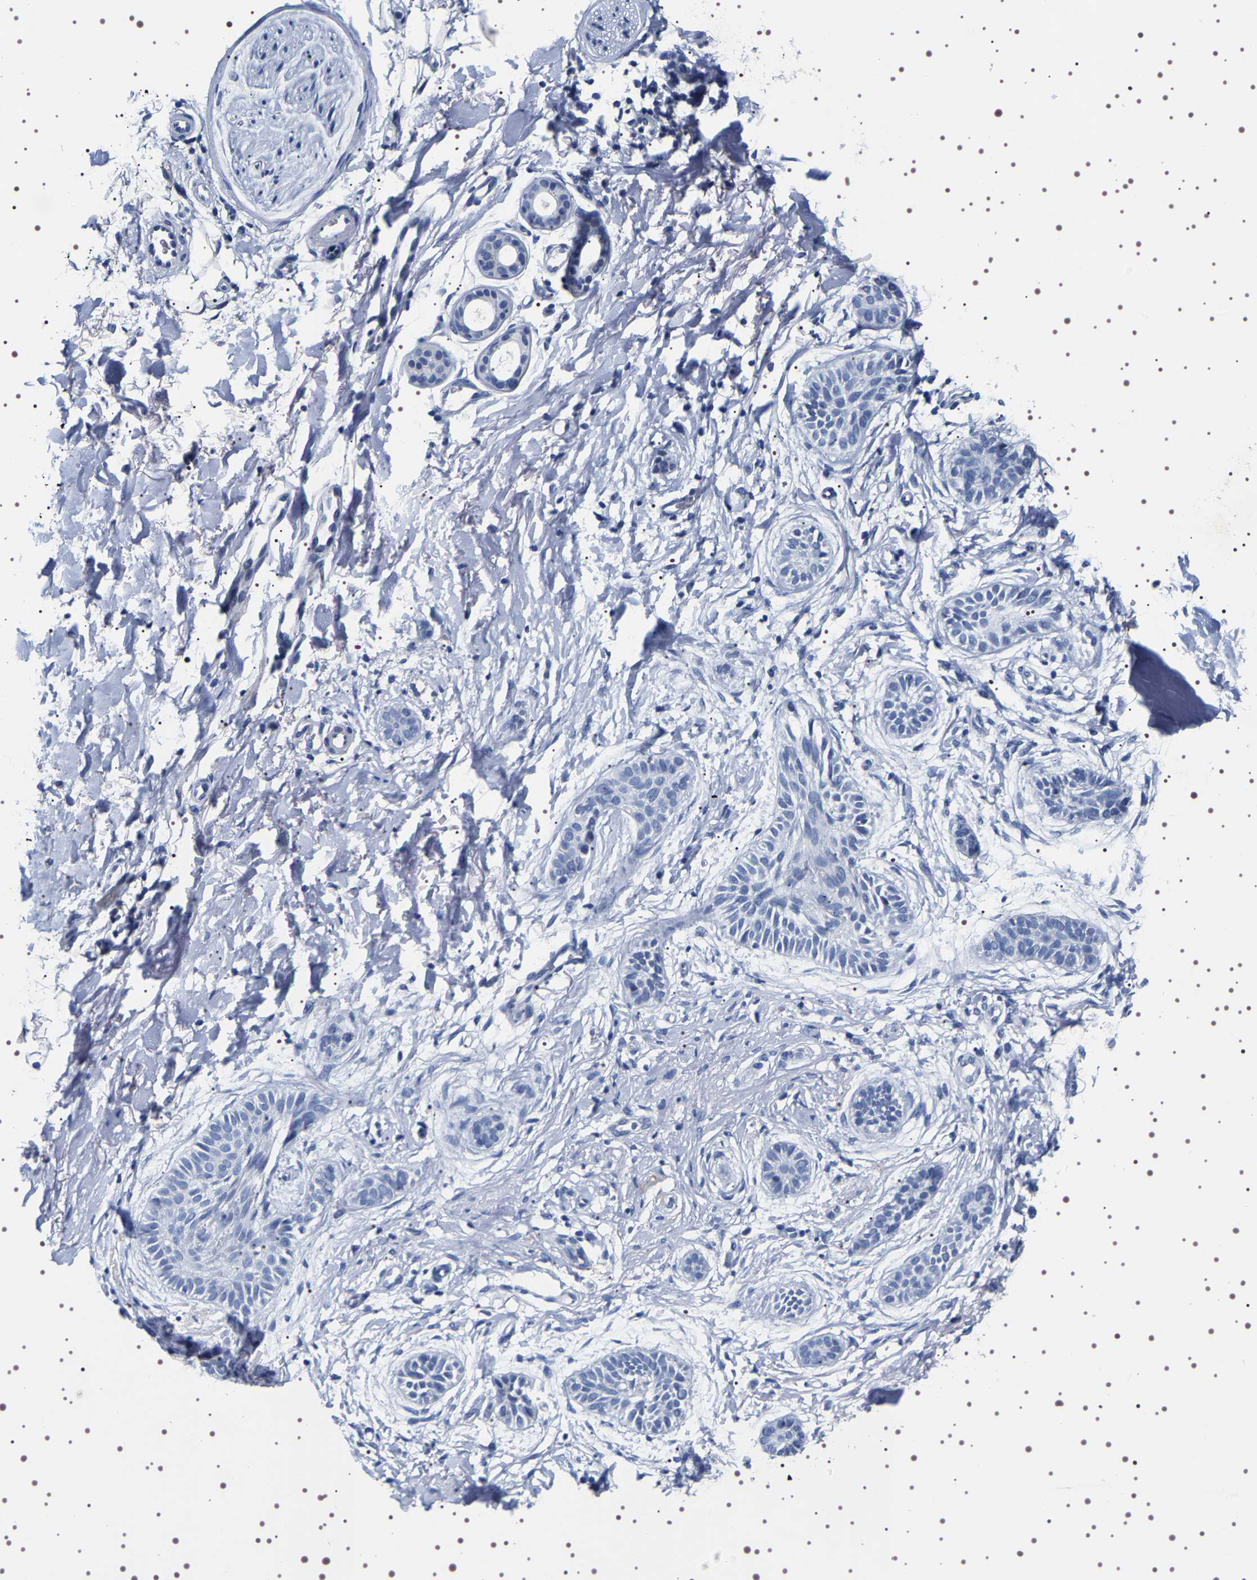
{"staining": {"intensity": "negative", "quantity": "none", "location": "none"}, "tissue": "skin cancer", "cell_type": "Tumor cells", "image_type": "cancer", "snomed": [{"axis": "morphology", "description": "Normal tissue, NOS"}, {"axis": "morphology", "description": "Basal cell carcinoma"}, {"axis": "topography", "description": "Skin"}], "caption": "Photomicrograph shows no significant protein expression in tumor cells of skin cancer (basal cell carcinoma). Nuclei are stained in blue.", "gene": "UBQLN3", "patient": {"sex": "male", "age": 63}}